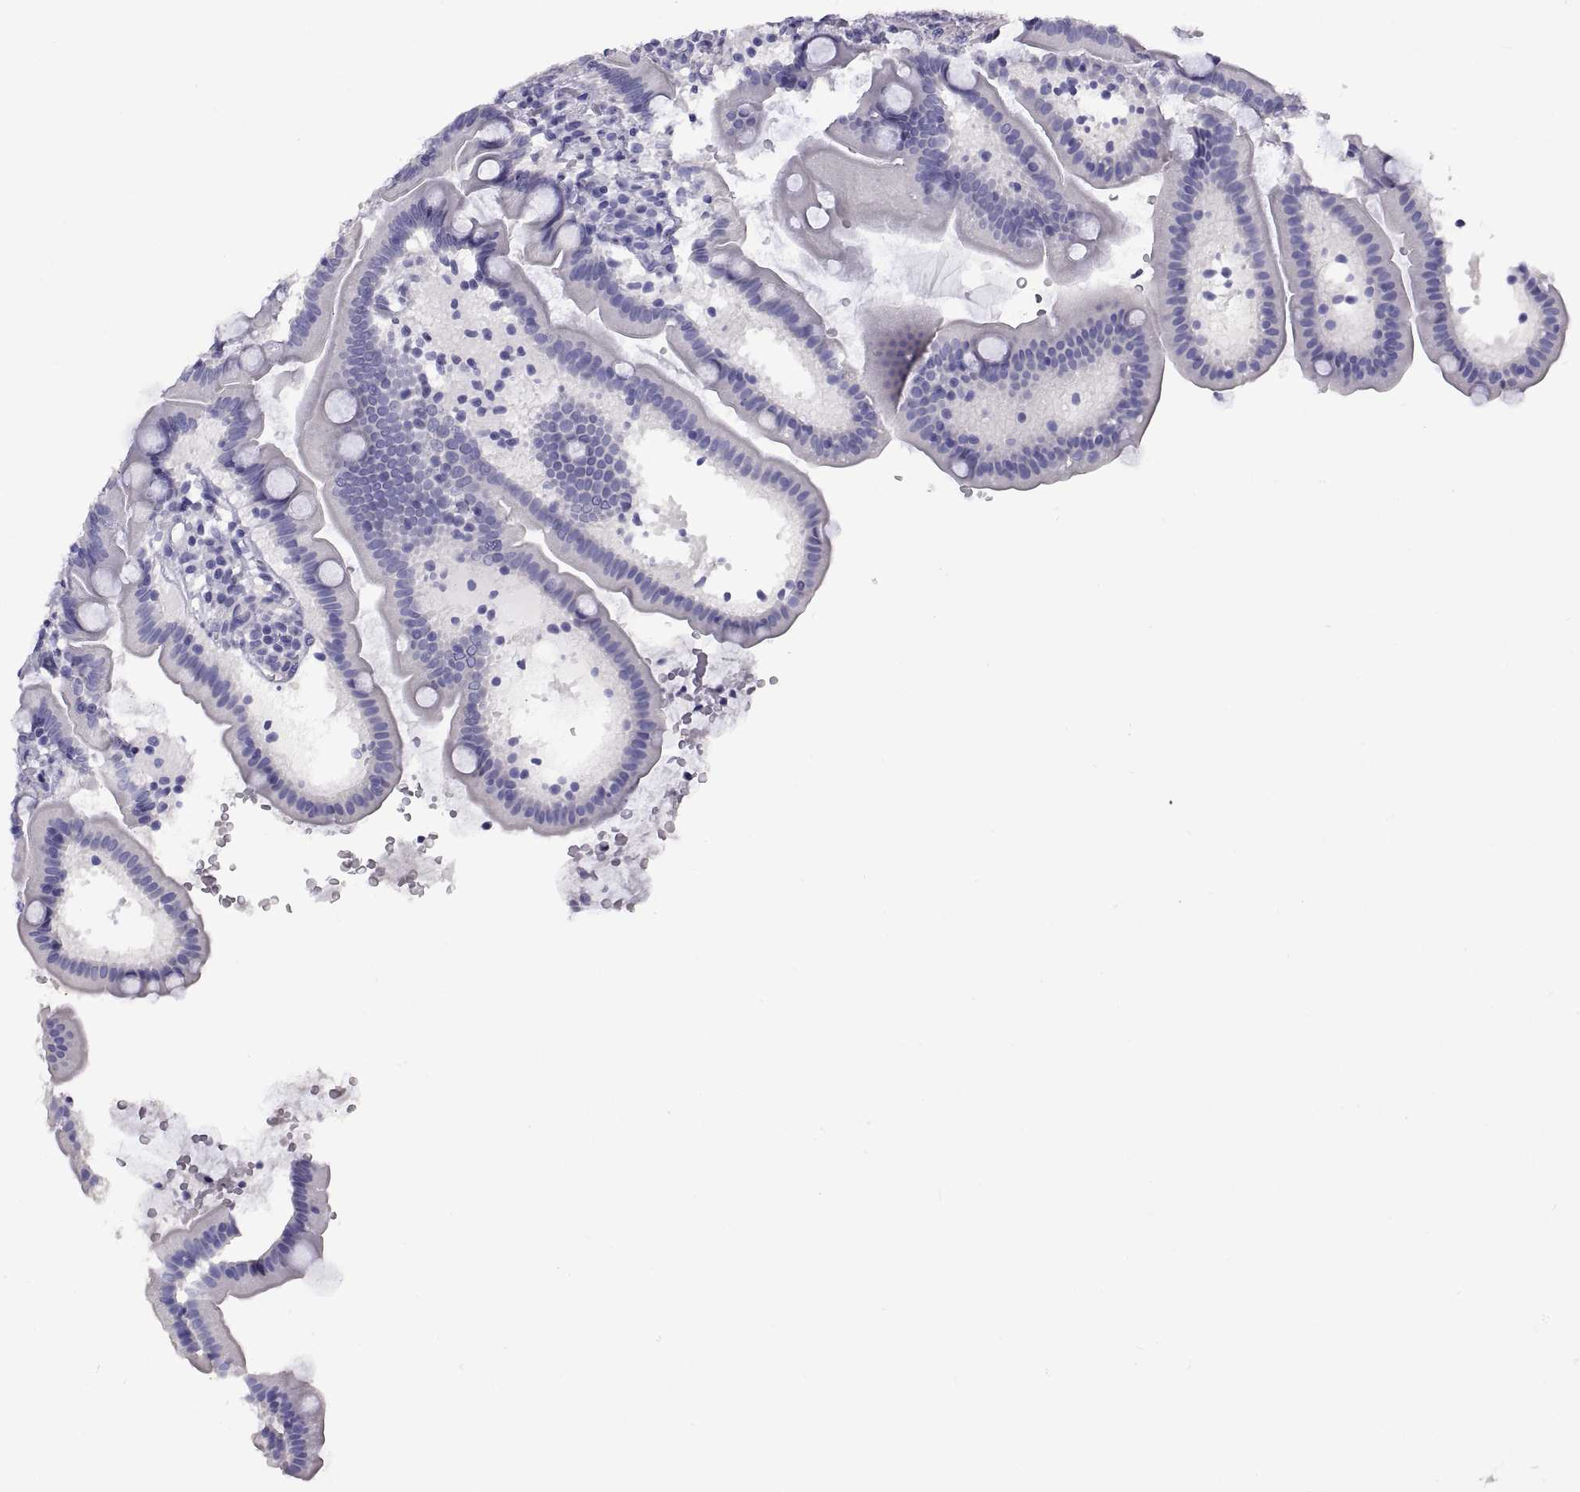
{"staining": {"intensity": "negative", "quantity": "none", "location": "none"}, "tissue": "duodenum", "cell_type": "Glandular cells", "image_type": "normal", "snomed": [{"axis": "morphology", "description": "Normal tissue, NOS"}, {"axis": "topography", "description": "Duodenum"}], "caption": "IHC image of benign human duodenum stained for a protein (brown), which exhibits no expression in glandular cells. The staining is performed using DAB brown chromogen with nuclei counter-stained in using hematoxylin.", "gene": "CRISP1", "patient": {"sex": "female", "age": 67}}